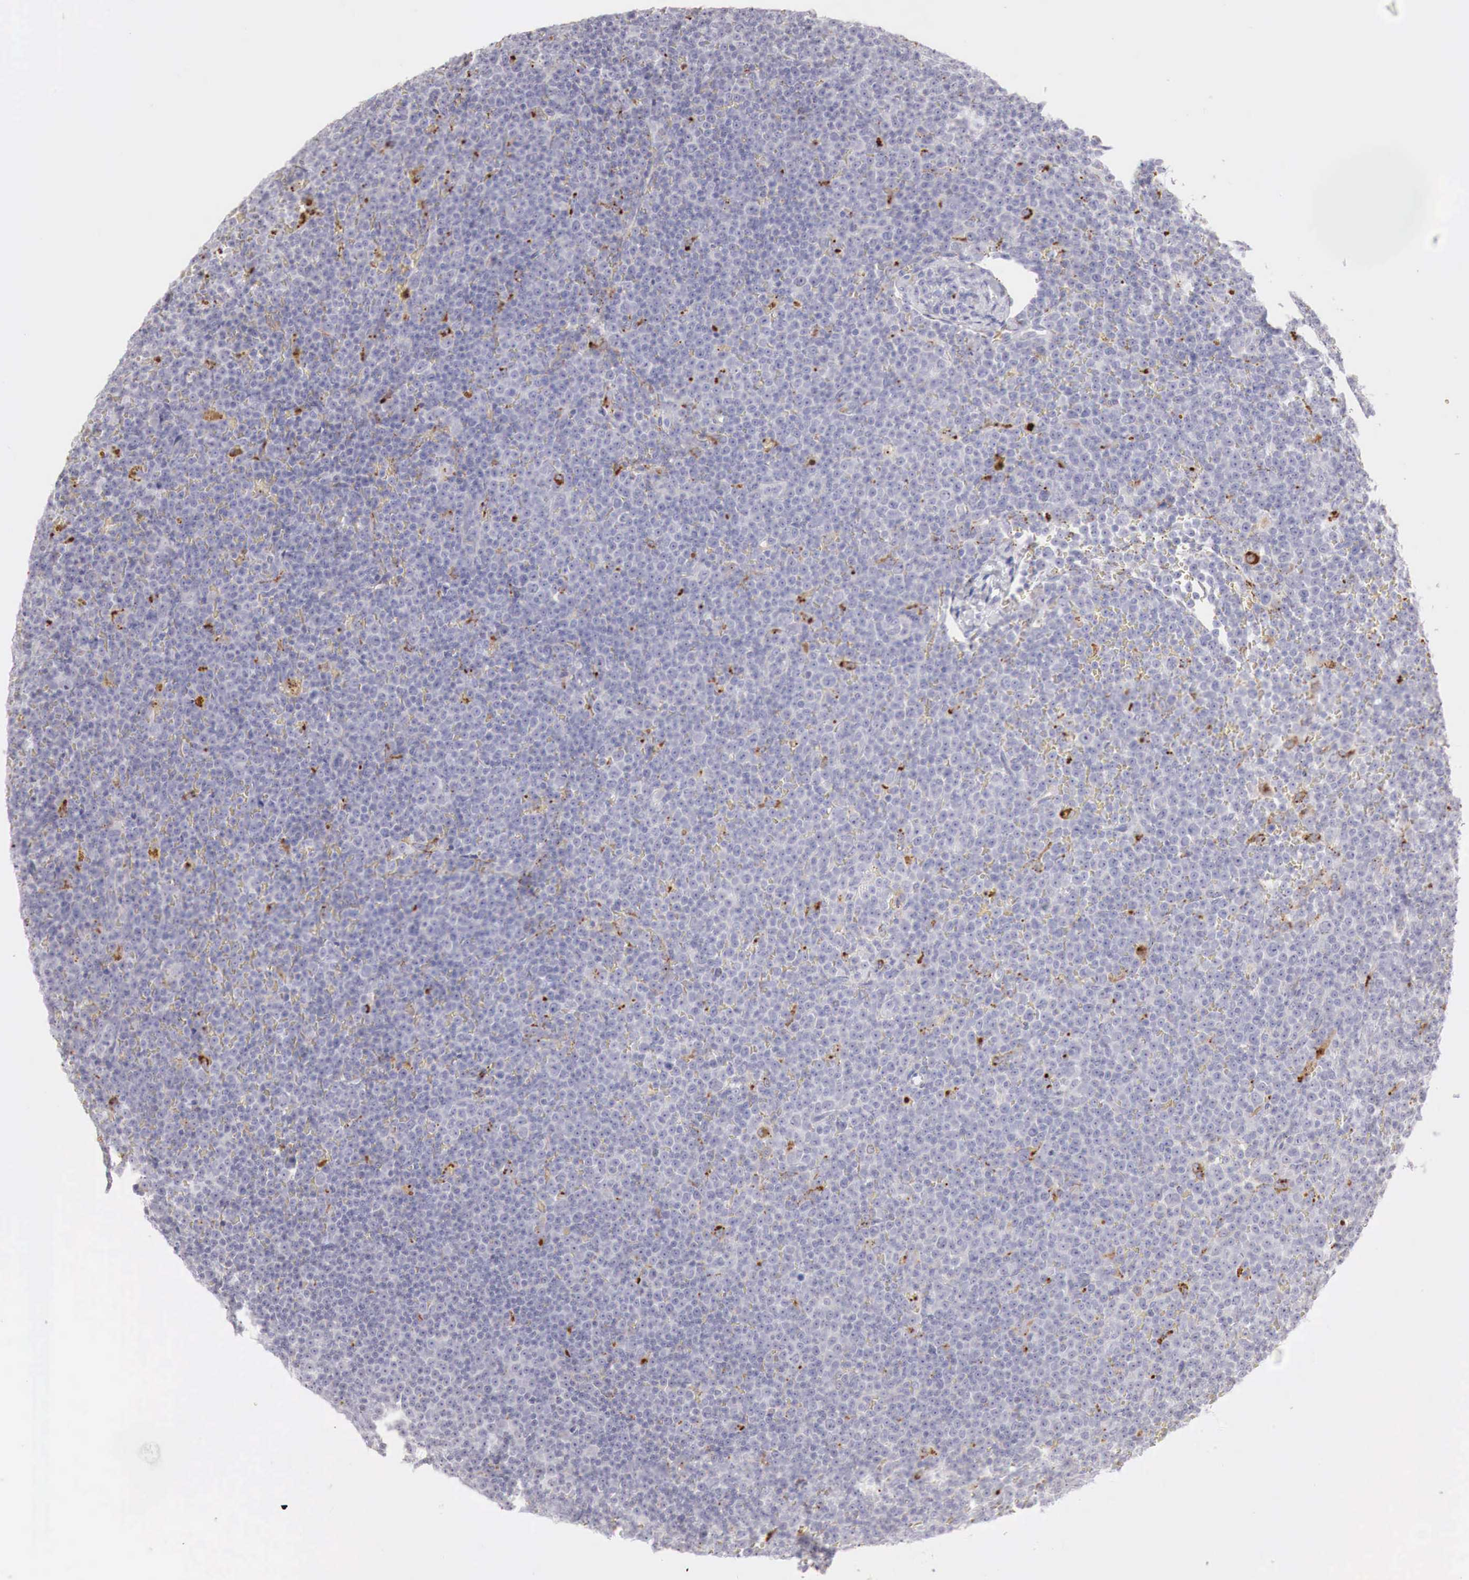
{"staining": {"intensity": "negative", "quantity": "none", "location": "none"}, "tissue": "lymphoma", "cell_type": "Tumor cells", "image_type": "cancer", "snomed": [{"axis": "morphology", "description": "Malignant lymphoma, non-Hodgkin's type, Low grade"}, {"axis": "topography", "description": "Lymph node"}], "caption": "Immunohistochemistry of lymphoma shows no staining in tumor cells.", "gene": "GLA", "patient": {"sex": "male", "age": 50}}